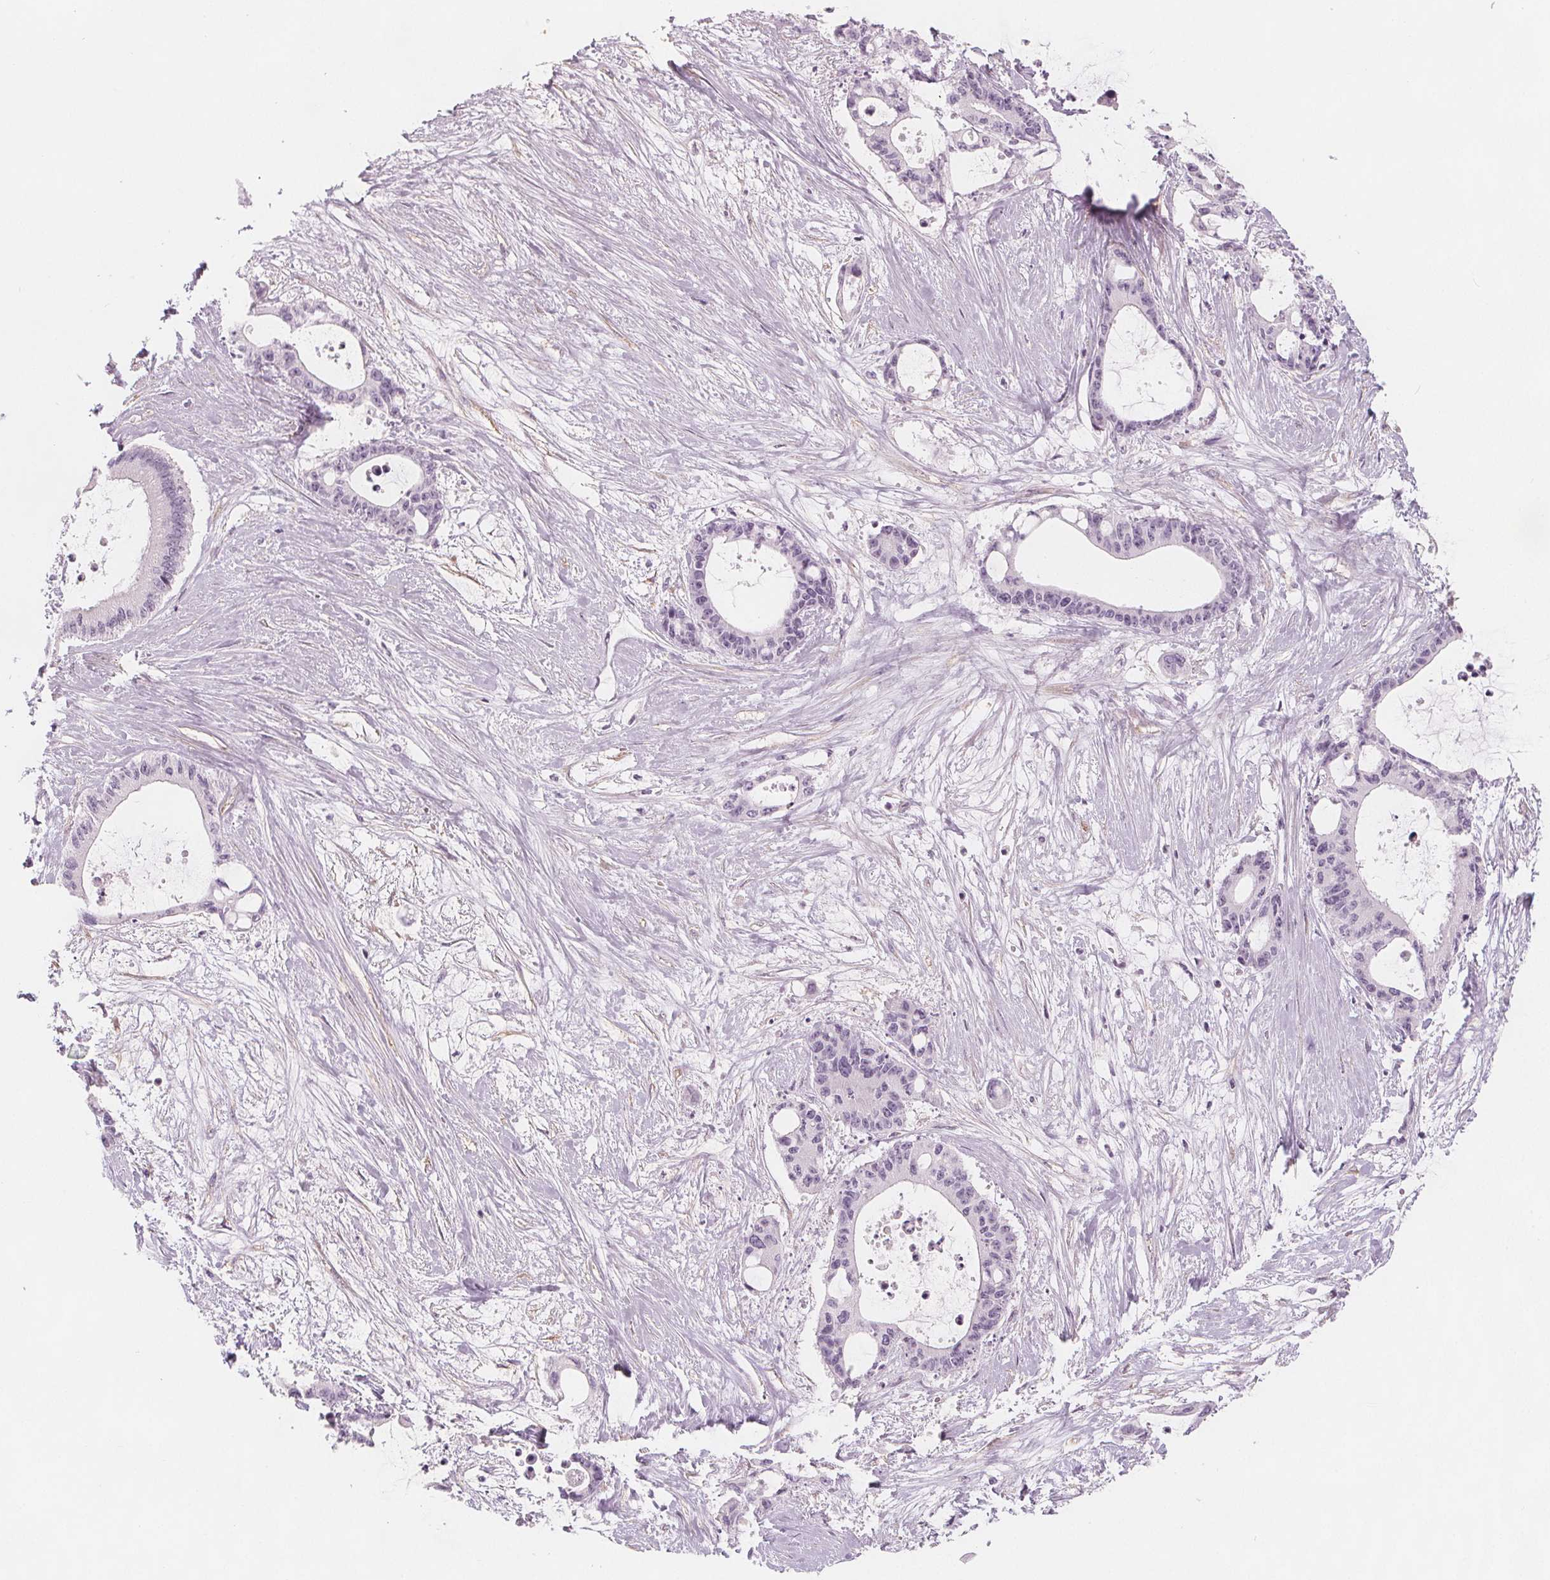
{"staining": {"intensity": "negative", "quantity": "none", "location": "none"}, "tissue": "liver cancer", "cell_type": "Tumor cells", "image_type": "cancer", "snomed": [{"axis": "morphology", "description": "Normal tissue, NOS"}, {"axis": "morphology", "description": "Cholangiocarcinoma"}, {"axis": "topography", "description": "Liver"}, {"axis": "topography", "description": "Peripheral nerve tissue"}], "caption": "Human liver cancer stained for a protein using immunohistochemistry (IHC) exhibits no staining in tumor cells.", "gene": "MAP1A", "patient": {"sex": "female", "age": 73}}